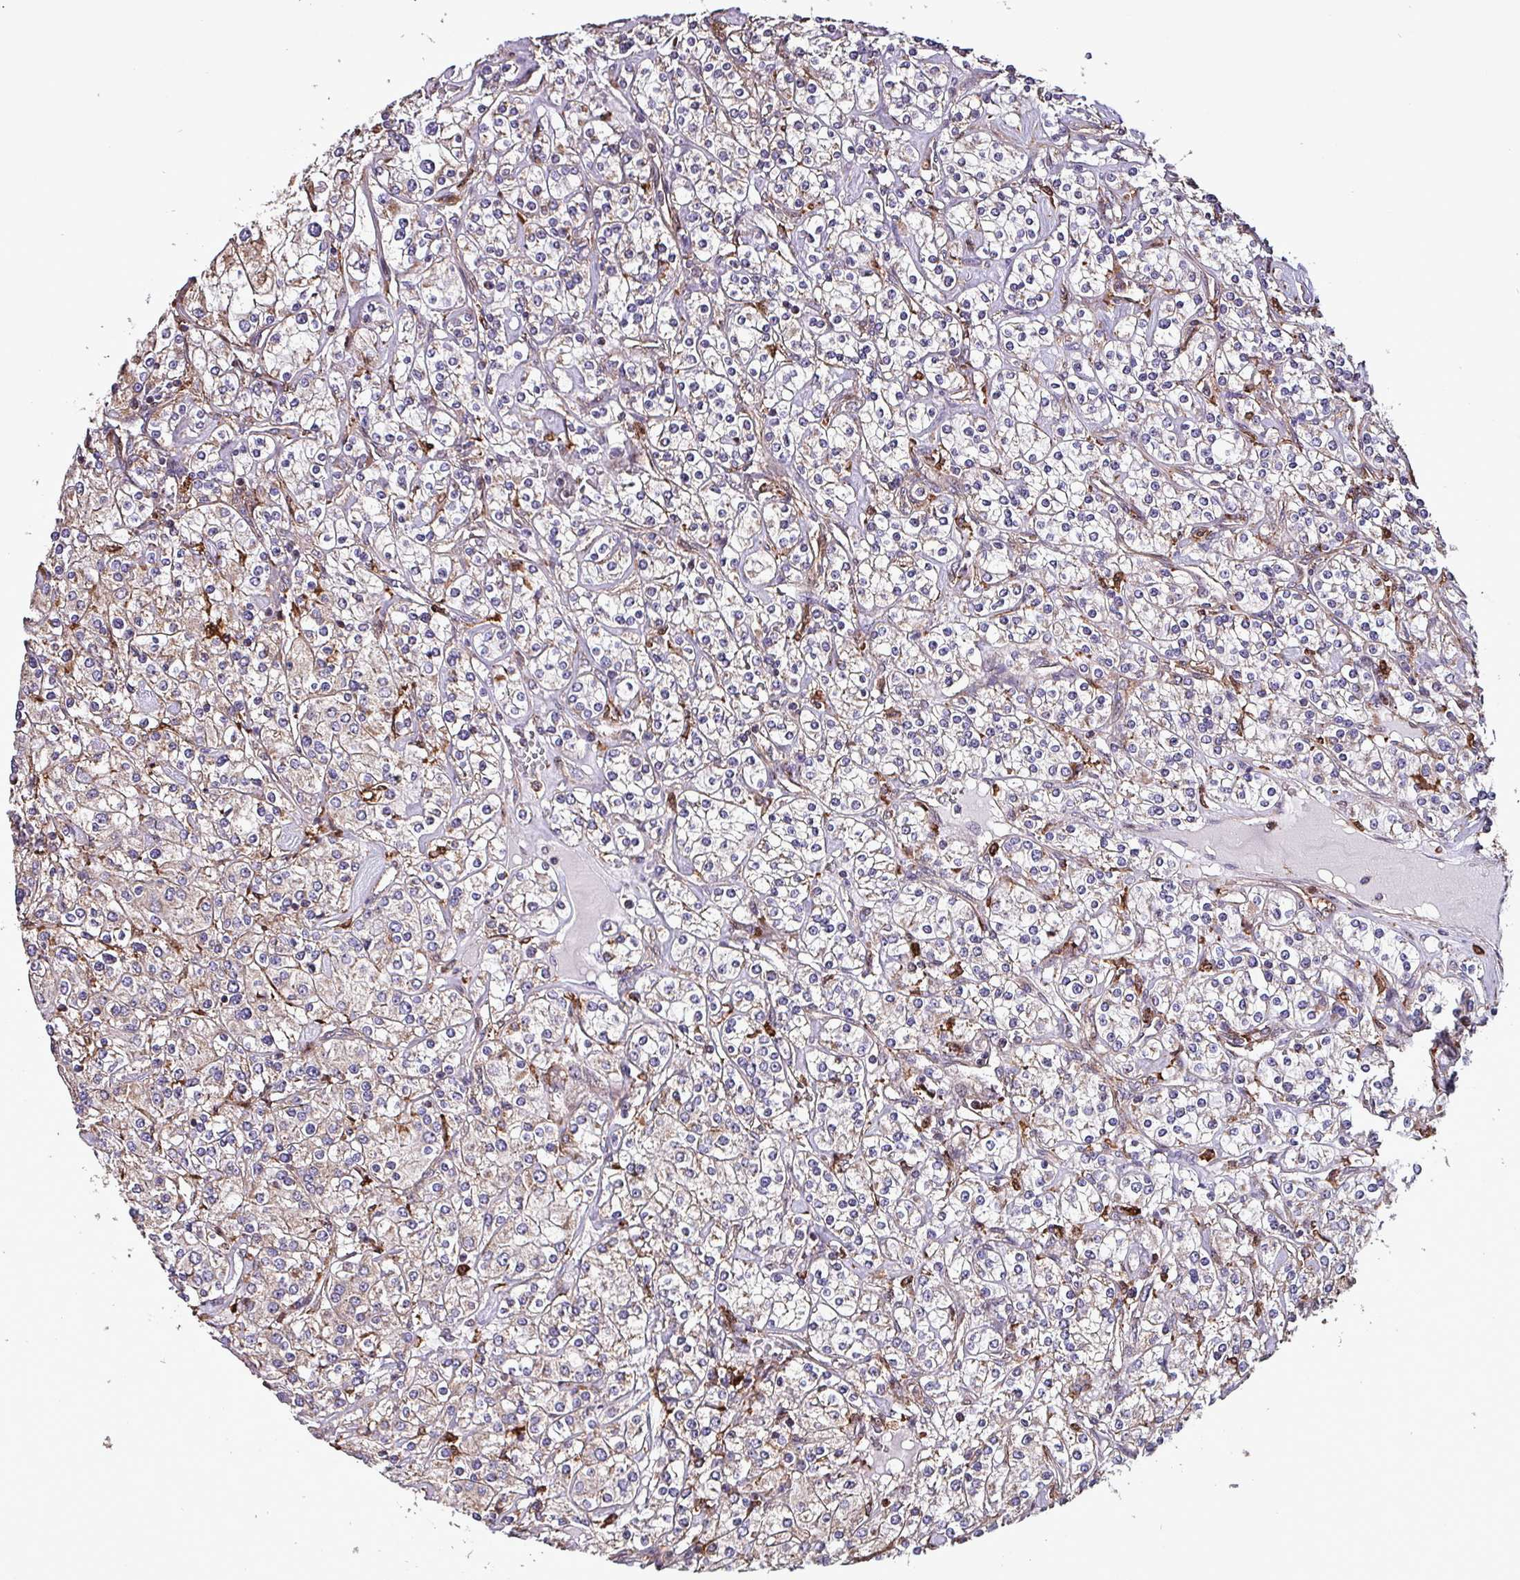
{"staining": {"intensity": "negative", "quantity": "none", "location": "none"}, "tissue": "renal cancer", "cell_type": "Tumor cells", "image_type": "cancer", "snomed": [{"axis": "morphology", "description": "Adenocarcinoma, NOS"}, {"axis": "topography", "description": "Kidney"}], "caption": "Tumor cells show no significant protein positivity in renal adenocarcinoma.", "gene": "SCIN", "patient": {"sex": "male", "age": 77}}